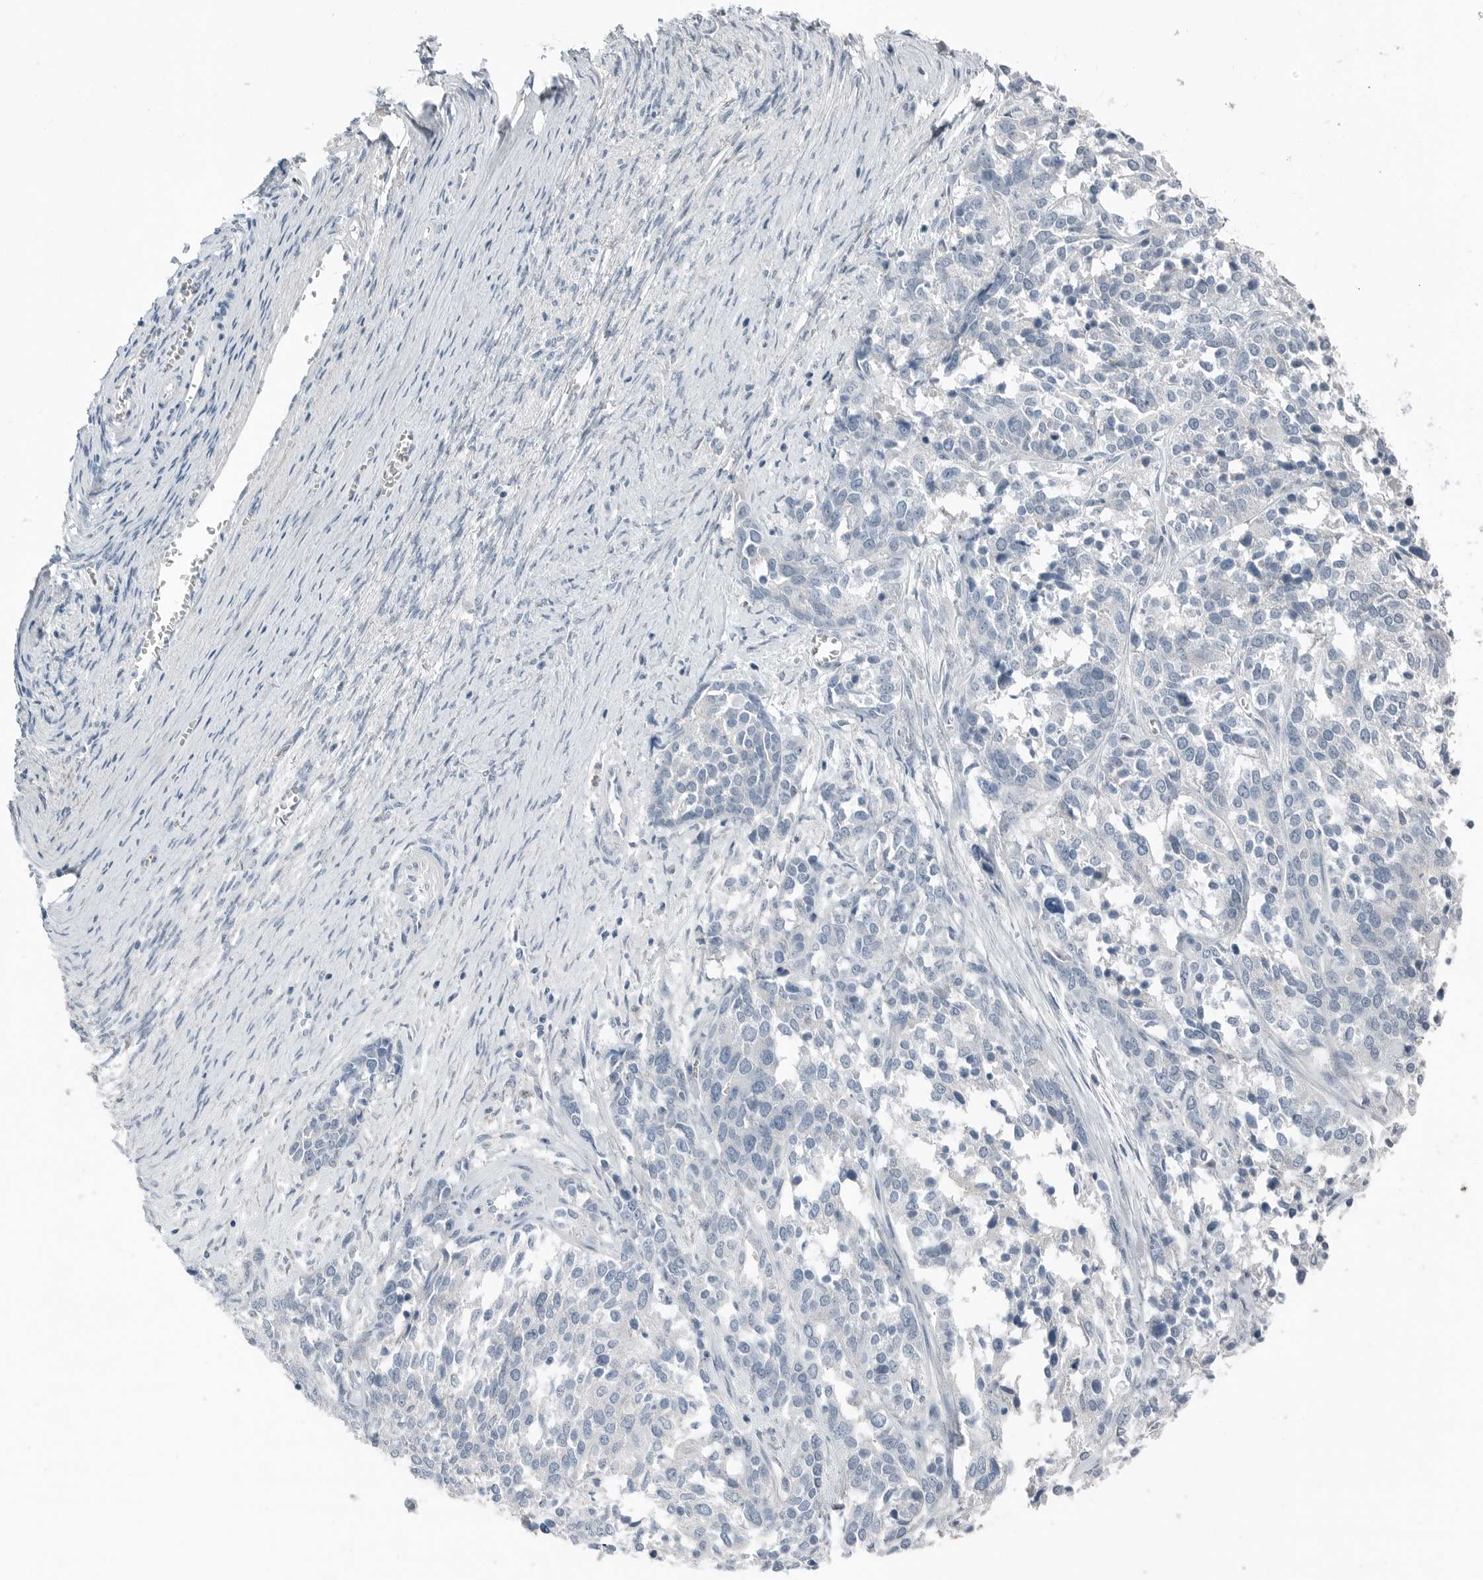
{"staining": {"intensity": "negative", "quantity": "none", "location": "none"}, "tissue": "ovarian cancer", "cell_type": "Tumor cells", "image_type": "cancer", "snomed": [{"axis": "morphology", "description": "Cystadenocarcinoma, serous, NOS"}, {"axis": "topography", "description": "Ovary"}], "caption": "This is an immunohistochemistry photomicrograph of human ovarian cancer. There is no expression in tumor cells.", "gene": "SERPINB7", "patient": {"sex": "female", "age": 44}}